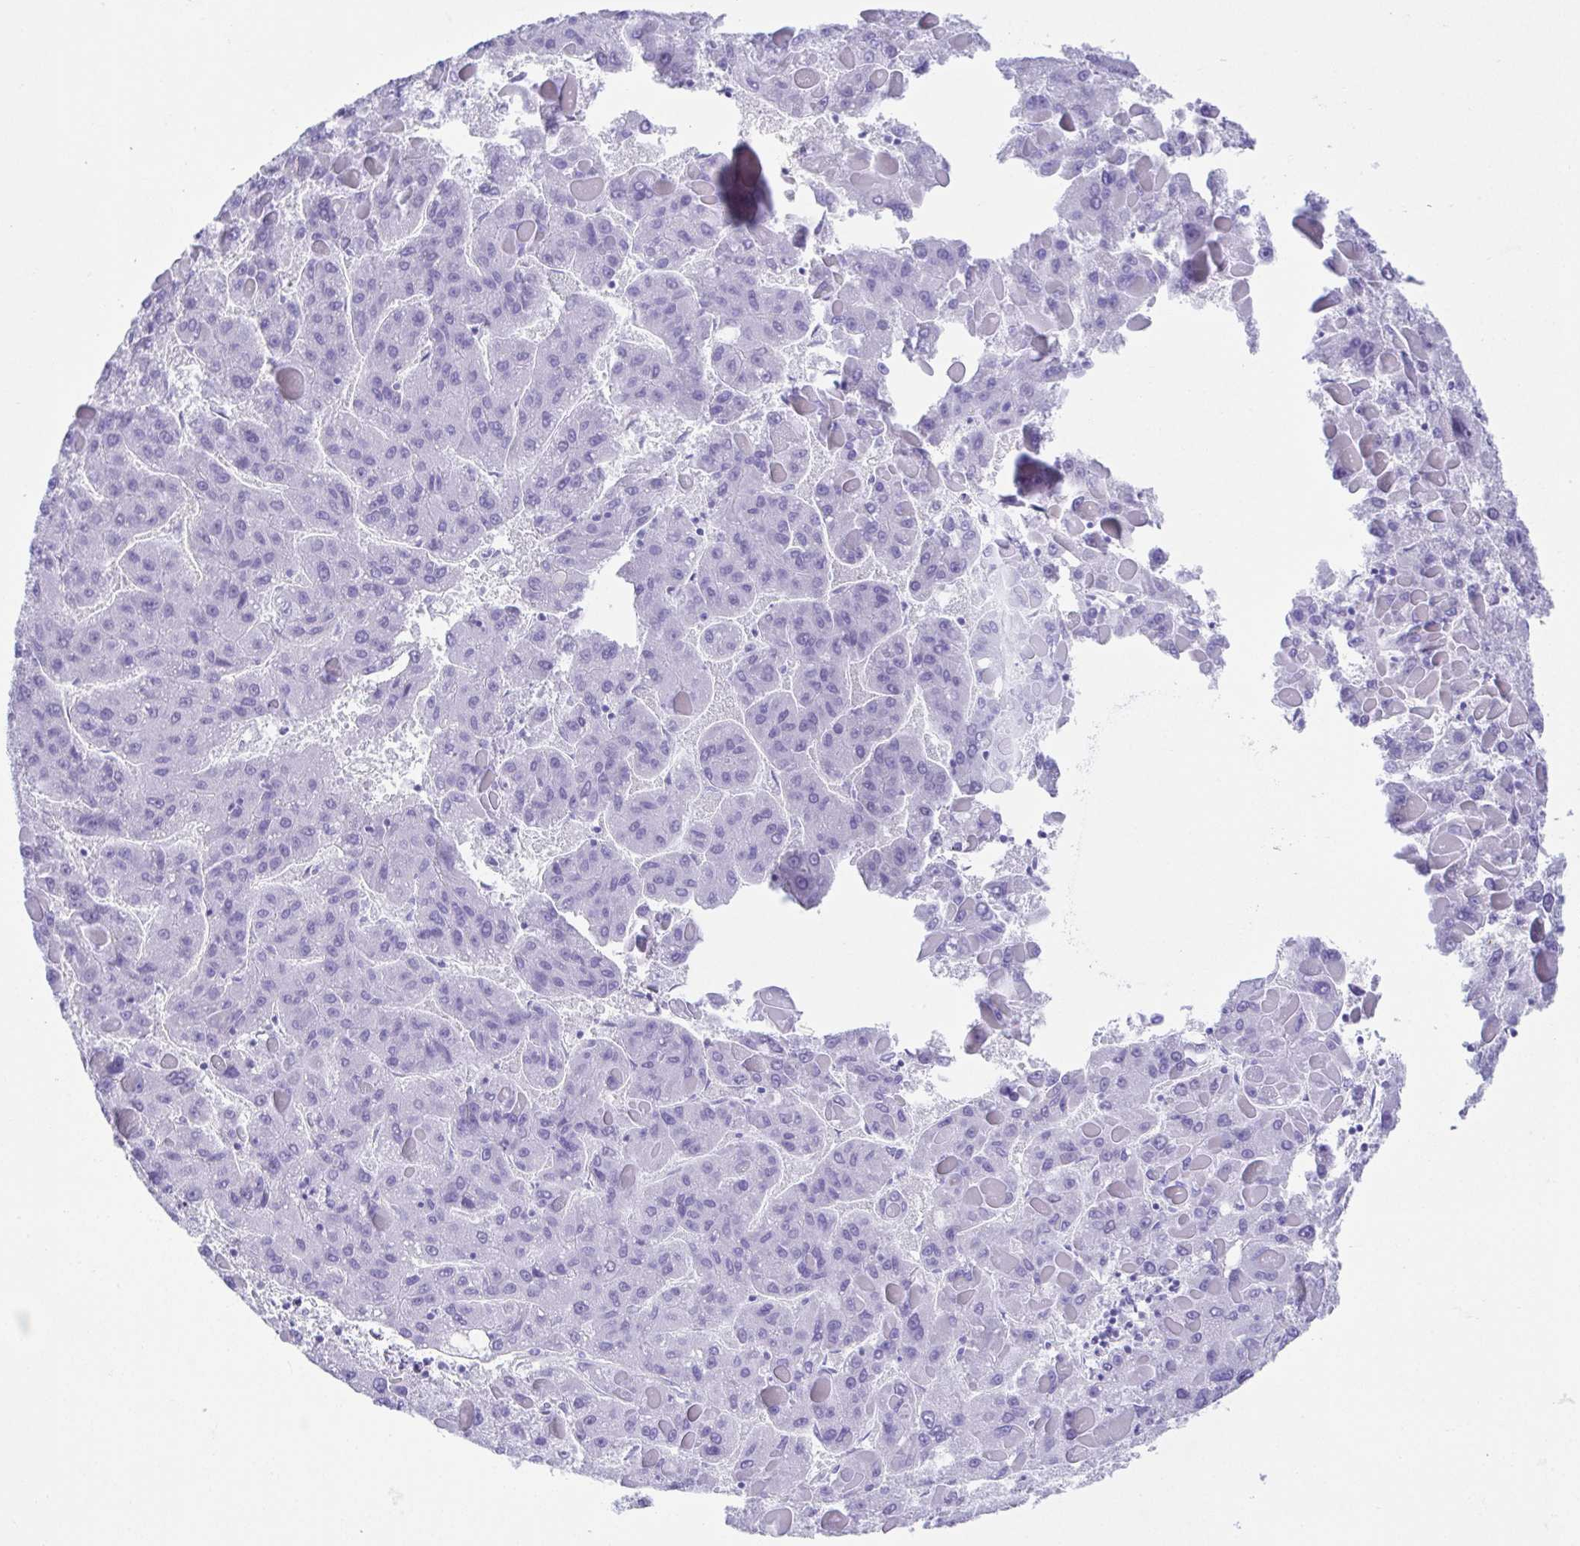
{"staining": {"intensity": "negative", "quantity": "none", "location": "none"}, "tissue": "liver cancer", "cell_type": "Tumor cells", "image_type": "cancer", "snomed": [{"axis": "morphology", "description": "Carcinoma, Hepatocellular, NOS"}, {"axis": "topography", "description": "Liver"}], "caption": "Tumor cells show no significant expression in liver cancer (hepatocellular carcinoma).", "gene": "LUZP4", "patient": {"sex": "female", "age": 82}}